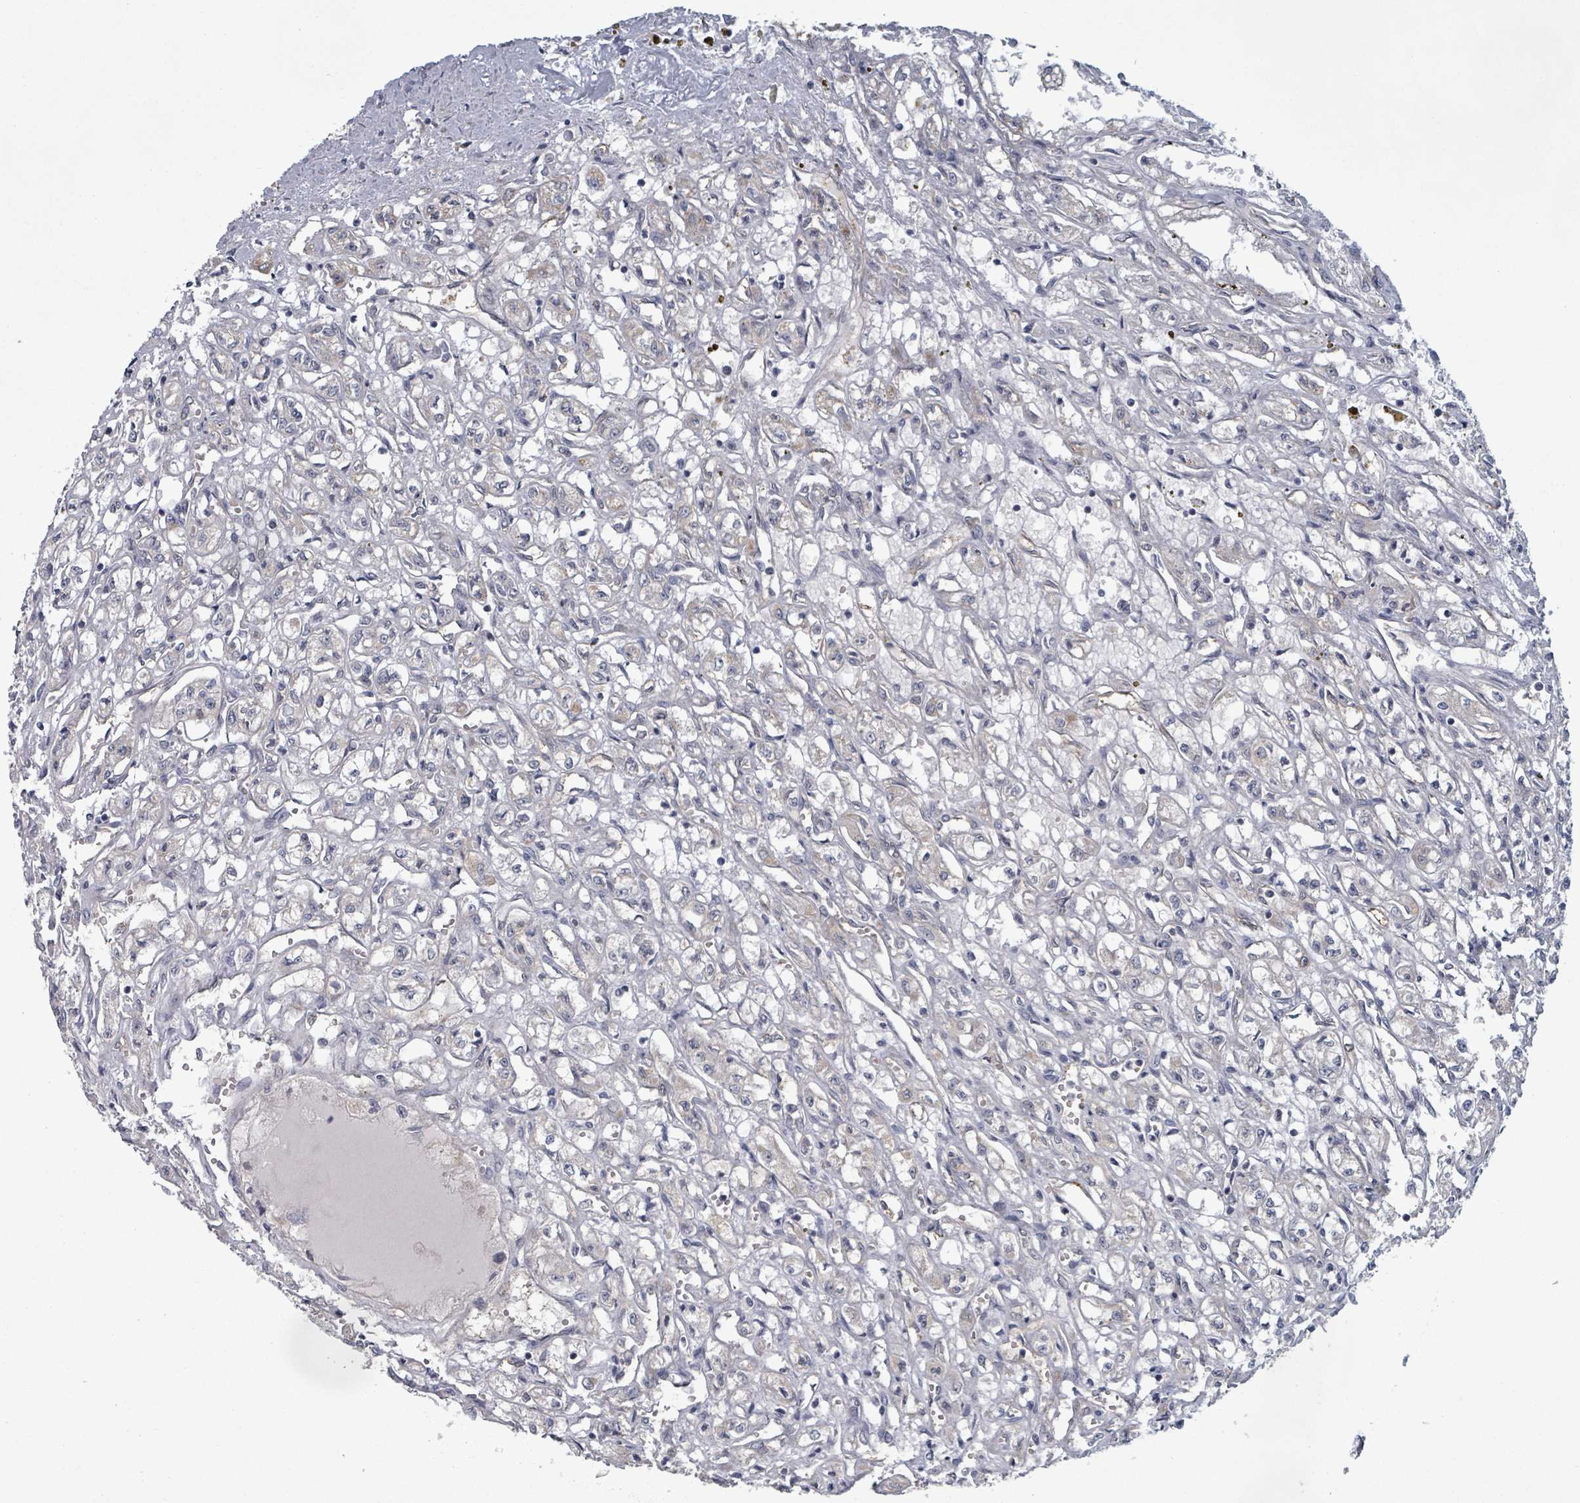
{"staining": {"intensity": "weak", "quantity": "<25%", "location": "cytoplasmic/membranous"}, "tissue": "renal cancer", "cell_type": "Tumor cells", "image_type": "cancer", "snomed": [{"axis": "morphology", "description": "Adenocarcinoma, NOS"}, {"axis": "topography", "description": "Kidney"}], "caption": "The immunohistochemistry (IHC) micrograph has no significant positivity in tumor cells of renal cancer tissue. Brightfield microscopy of immunohistochemistry (IHC) stained with DAB (3,3'-diaminobenzidine) (brown) and hematoxylin (blue), captured at high magnification.", "gene": "FKBP1A", "patient": {"sex": "male", "age": 56}}